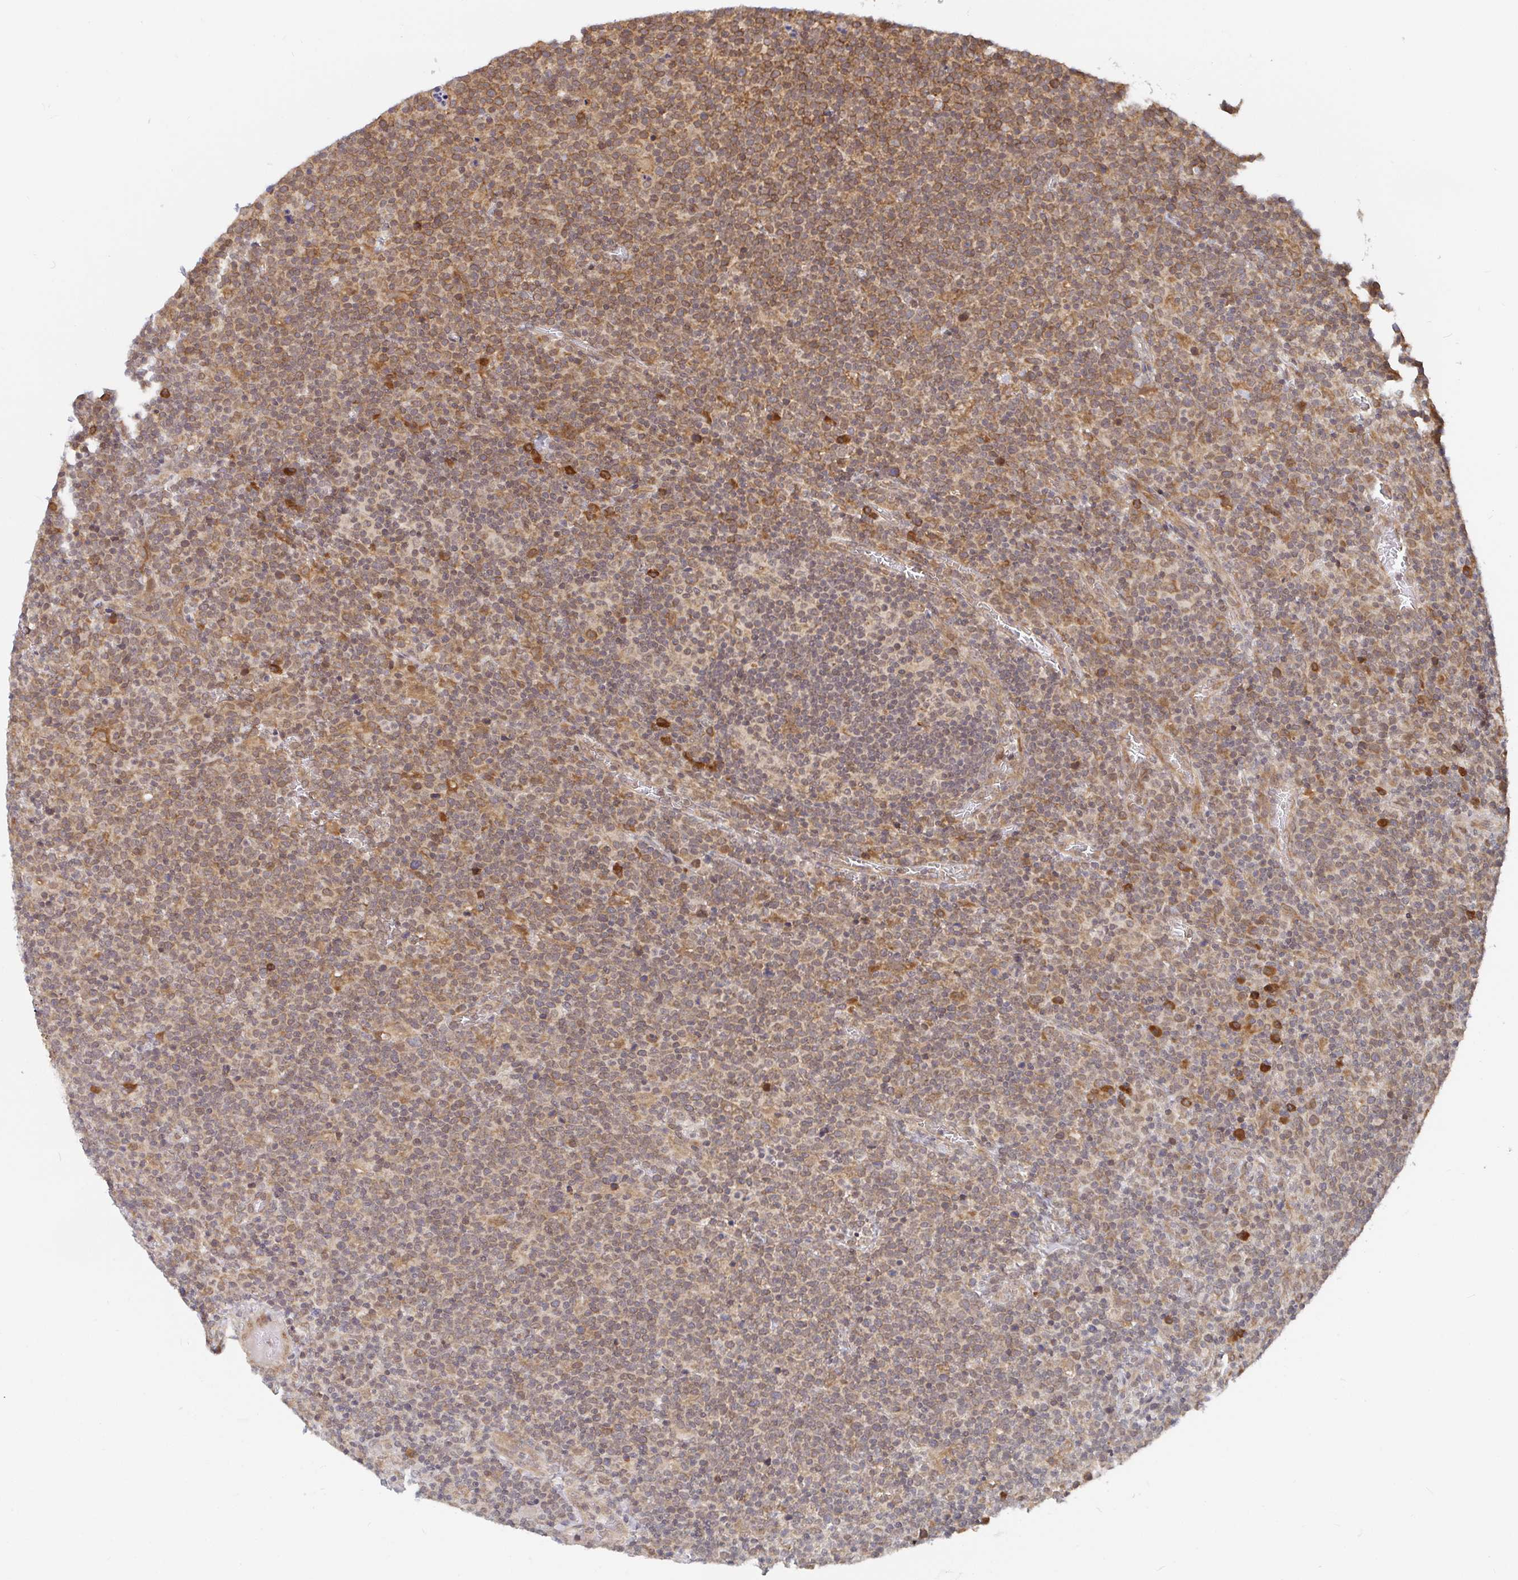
{"staining": {"intensity": "moderate", "quantity": ">75%", "location": "cytoplasmic/membranous"}, "tissue": "lymphoma", "cell_type": "Tumor cells", "image_type": "cancer", "snomed": [{"axis": "morphology", "description": "Malignant lymphoma, non-Hodgkin's type, High grade"}, {"axis": "topography", "description": "Lymph node"}], "caption": "Protein staining by immunohistochemistry (IHC) exhibits moderate cytoplasmic/membranous staining in about >75% of tumor cells in high-grade malignant lymphoma, non-Hodgkin's type.", "gene": "ALG1", "patient": {"sex": "male", "age": 61}}